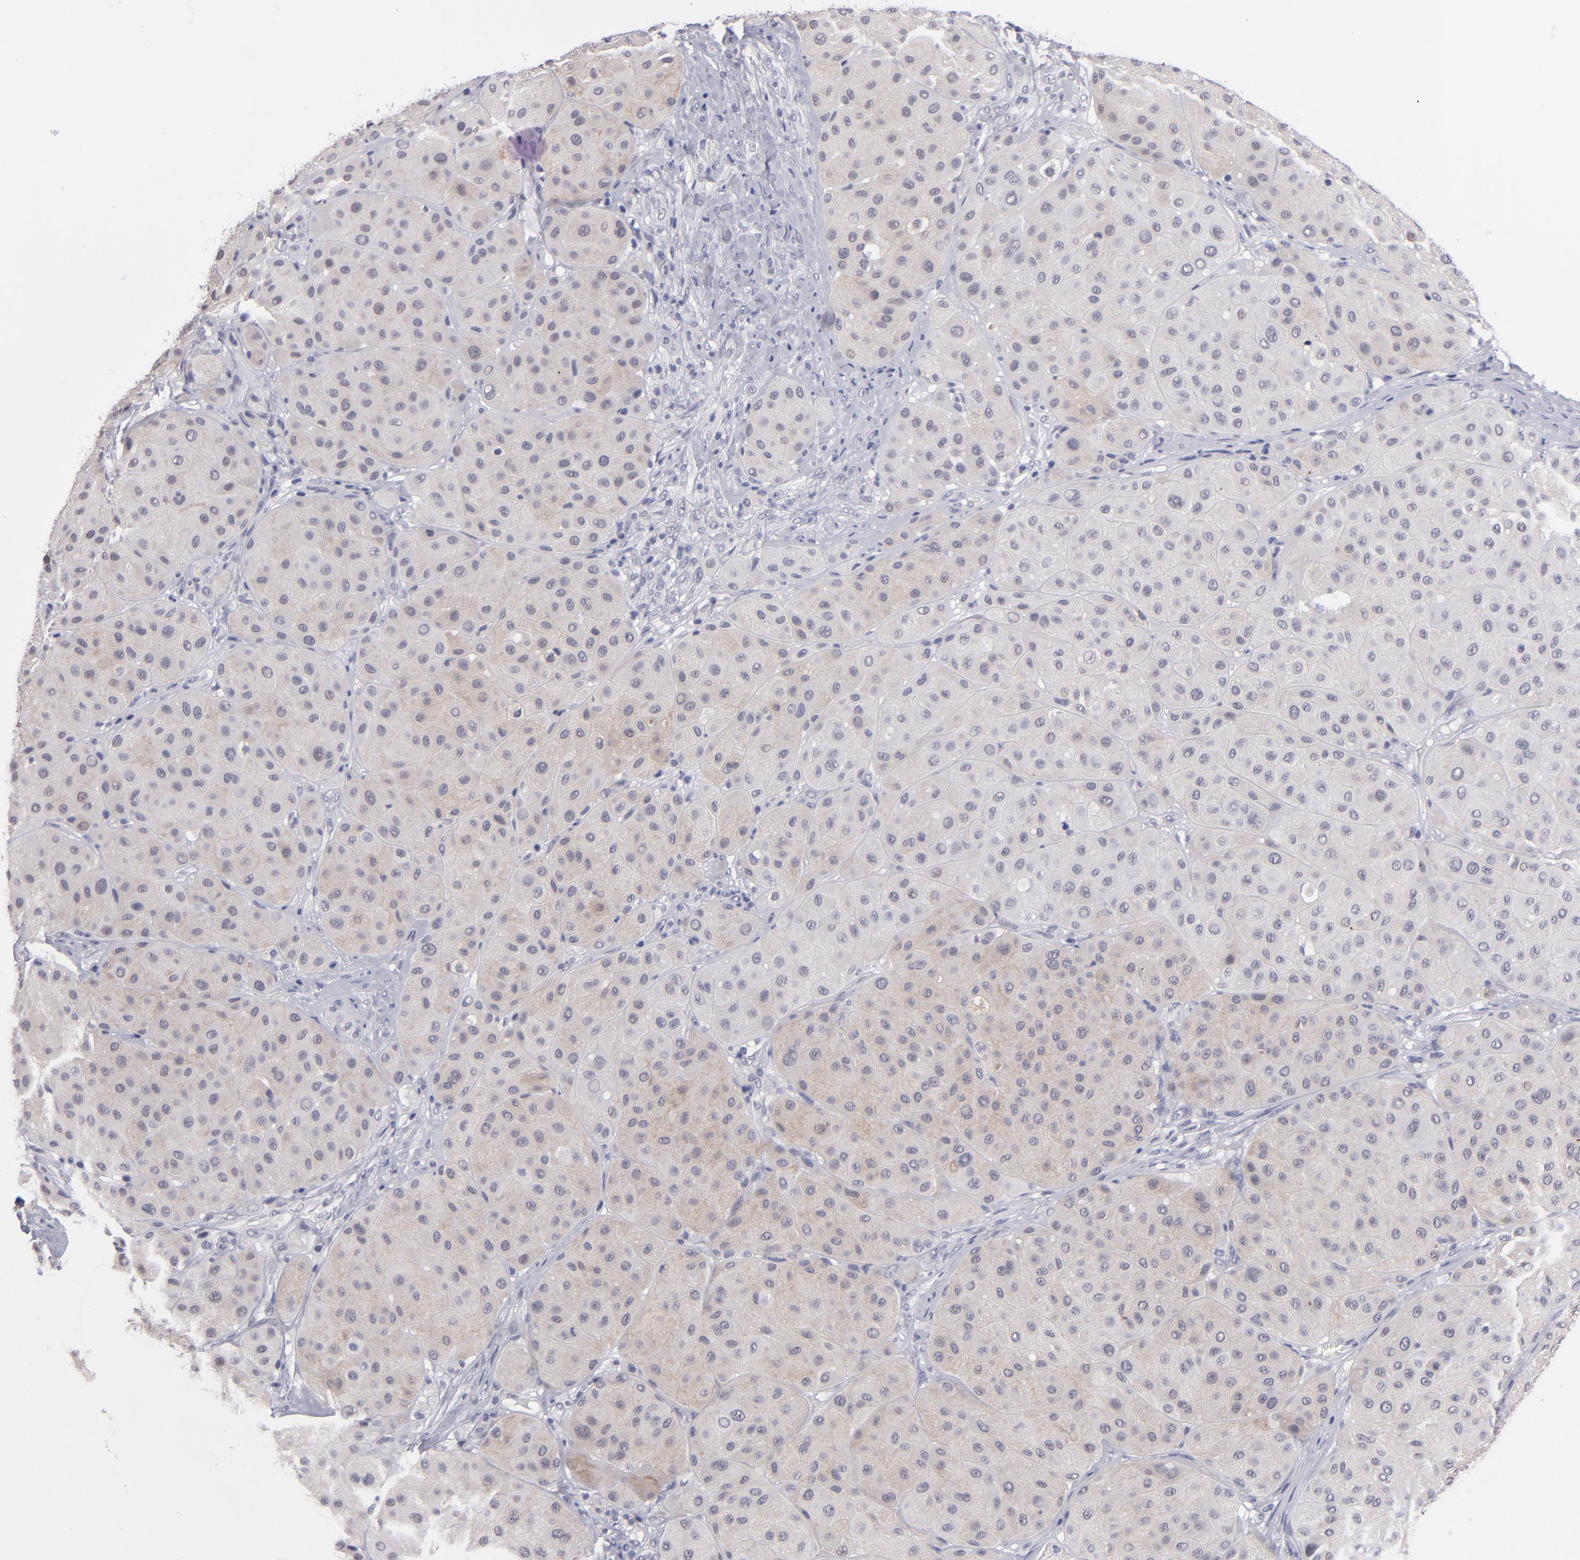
{"staining": {"intensity": "weak", "quantity": "25%-75%", "location": "cytoplasmic/membranous"}, "tissue": "melanoma", "cell_type": "Tumor cells", "image_type": "cancer", "snomed": [{"axis": "morphology", "description": "Normal tissue, NOS"}, {"axis": "morphology", "description": "Malignant melanoma, Metastatic site"}, {"axis": "topography", "description": "Skin"}], "caption": "Protein expression analysis of melanoma reveals weak cytoplasmic/membranous staining in about 25%-75% of tumor cells. (DAB (3,3'-diaminobenzidine) IHC, brown staining for protein, blue staining for nuclei).", "gene": "TEX11", "patient": {"sex": "male", "age": 41}}